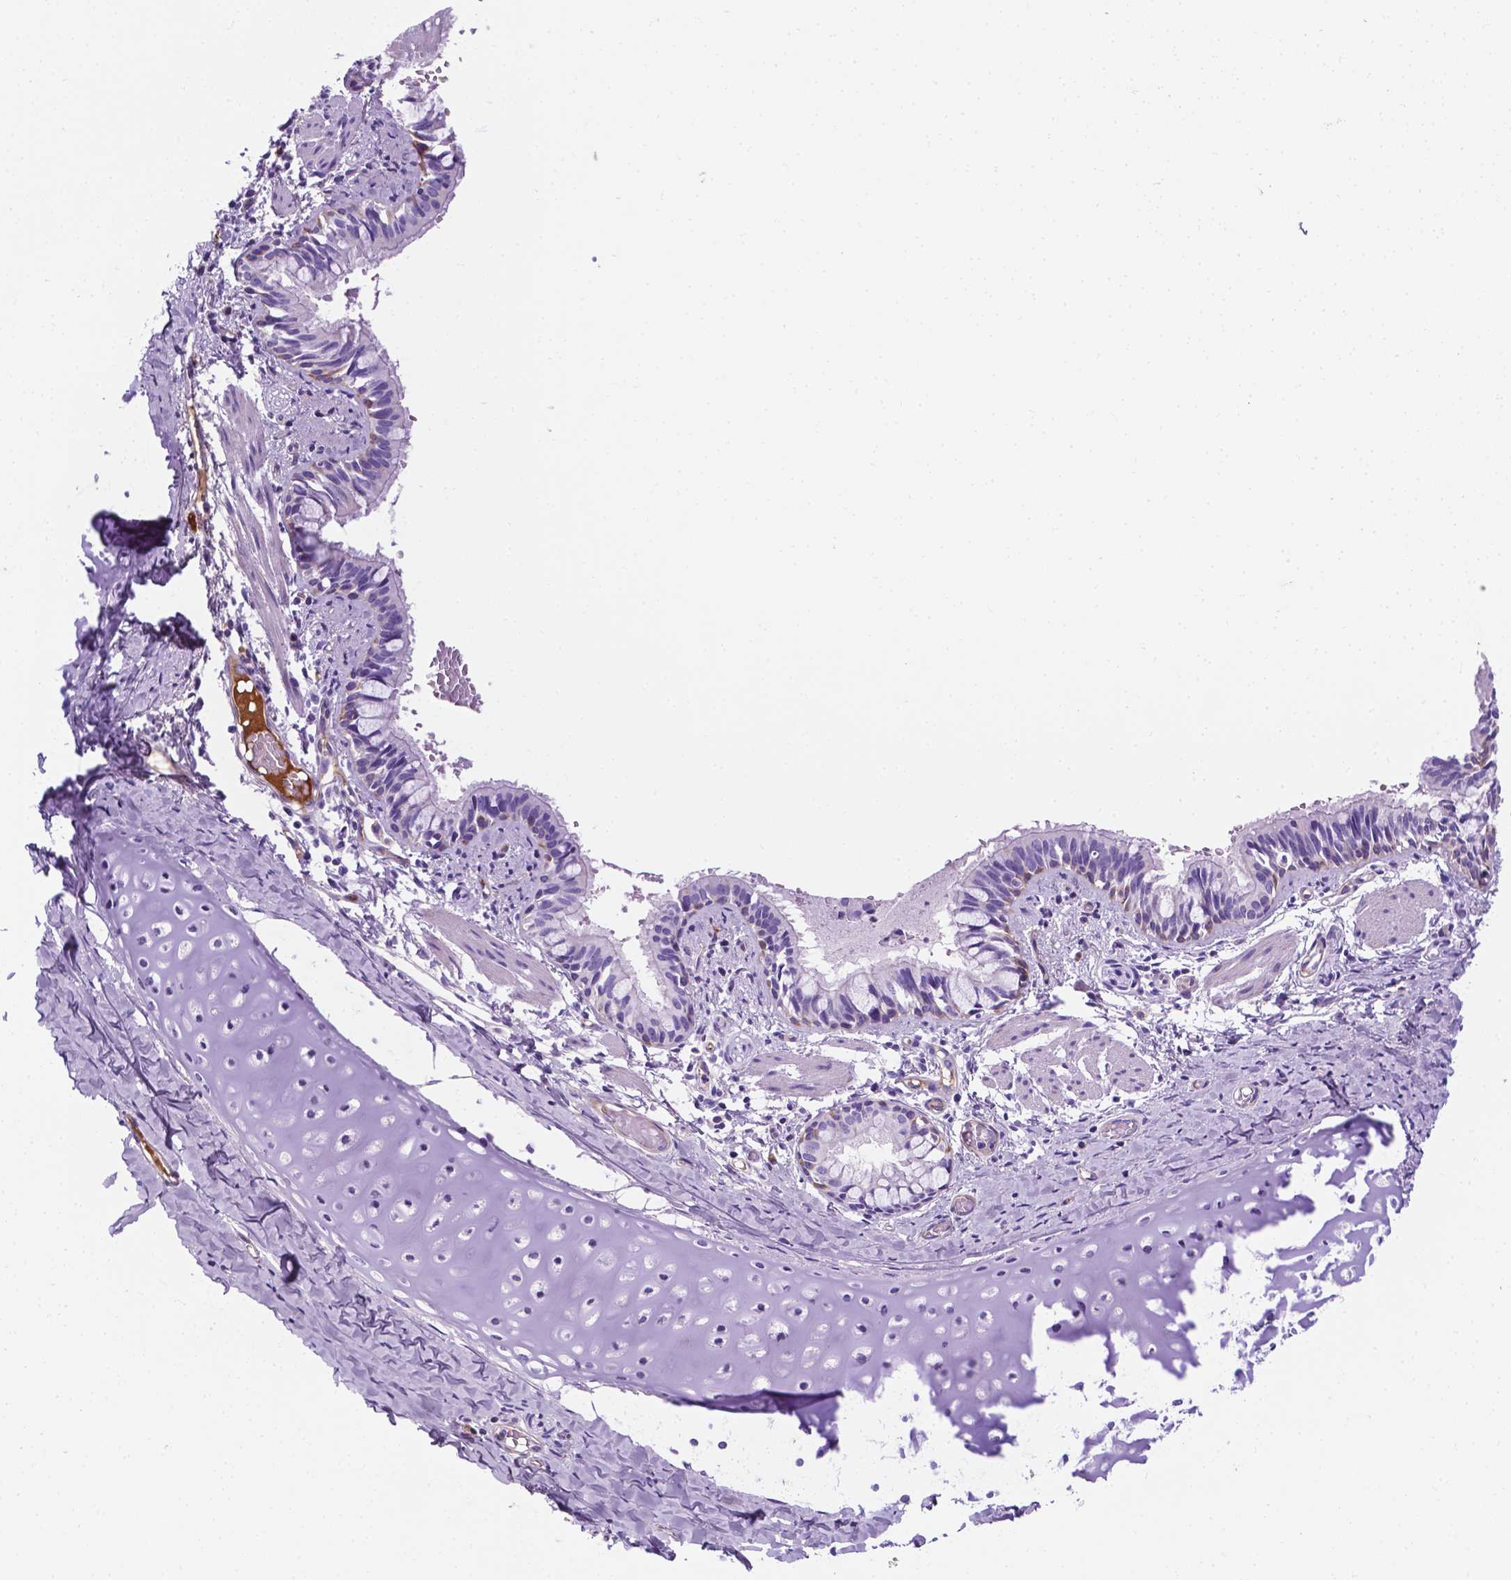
{"staining": {"intensity": "weak", "quantity": "25%-75%", "location": "cytoplasmic/membranous"}, "tissue": "bronchus", "cell_type": "Respiratory epithelial cells", "image_type": "normal", "snomed": [{"axis": "morphology", "description": "Normal tissue, NOS"}, {"axis": "topography", "description": "Bronchus"}], "caption": "Normal bronchus reveals weak cytoplasmic/membranous staining in about 25%-75% of respiratory epithelial cells, visualized by immunohistochemistry.", "gene": "APOE", "patient": {"sex": "male", "age": 1}}